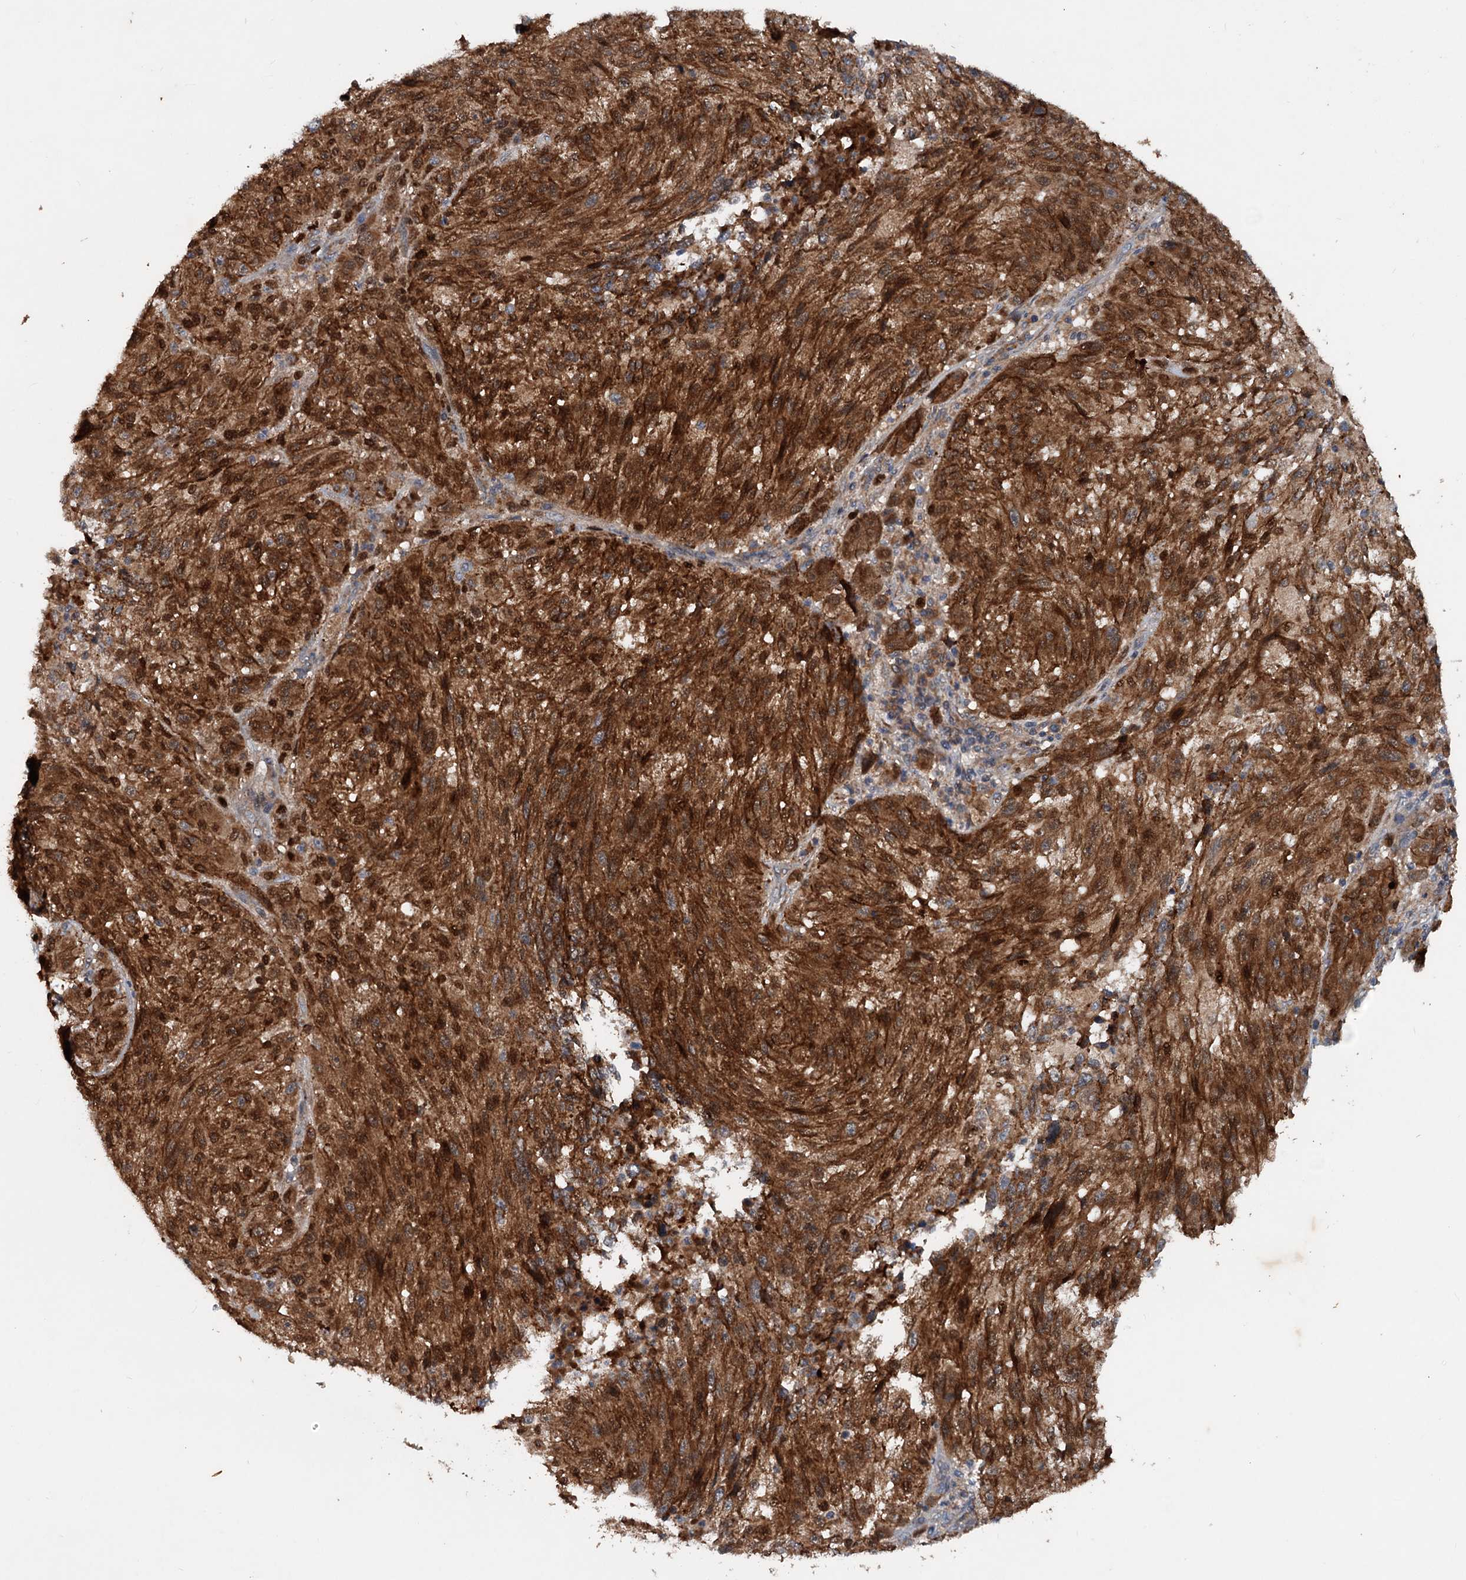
{"staining": {"intensity": "strong", "quantity": ">75%", "location": "cytoplasmic/membranous,nuclear"}, "tissue": "melanoma", "cell_type": "Tumor cells", "image_type": "cancer", "snomed": [{"axis": "morphology", "description": "Malignant melanoma, NOS"}, {"axis": "topography", "description": "Skin"}], "caption": "Human melanoma stained with a brown dye exhibits strong cytoplasmic/membranous and nuclear positive staining in approximately >75% of tumor cells.", "gene": "N4BP2L2", "patient": {"sex": "male", "age": 53}}